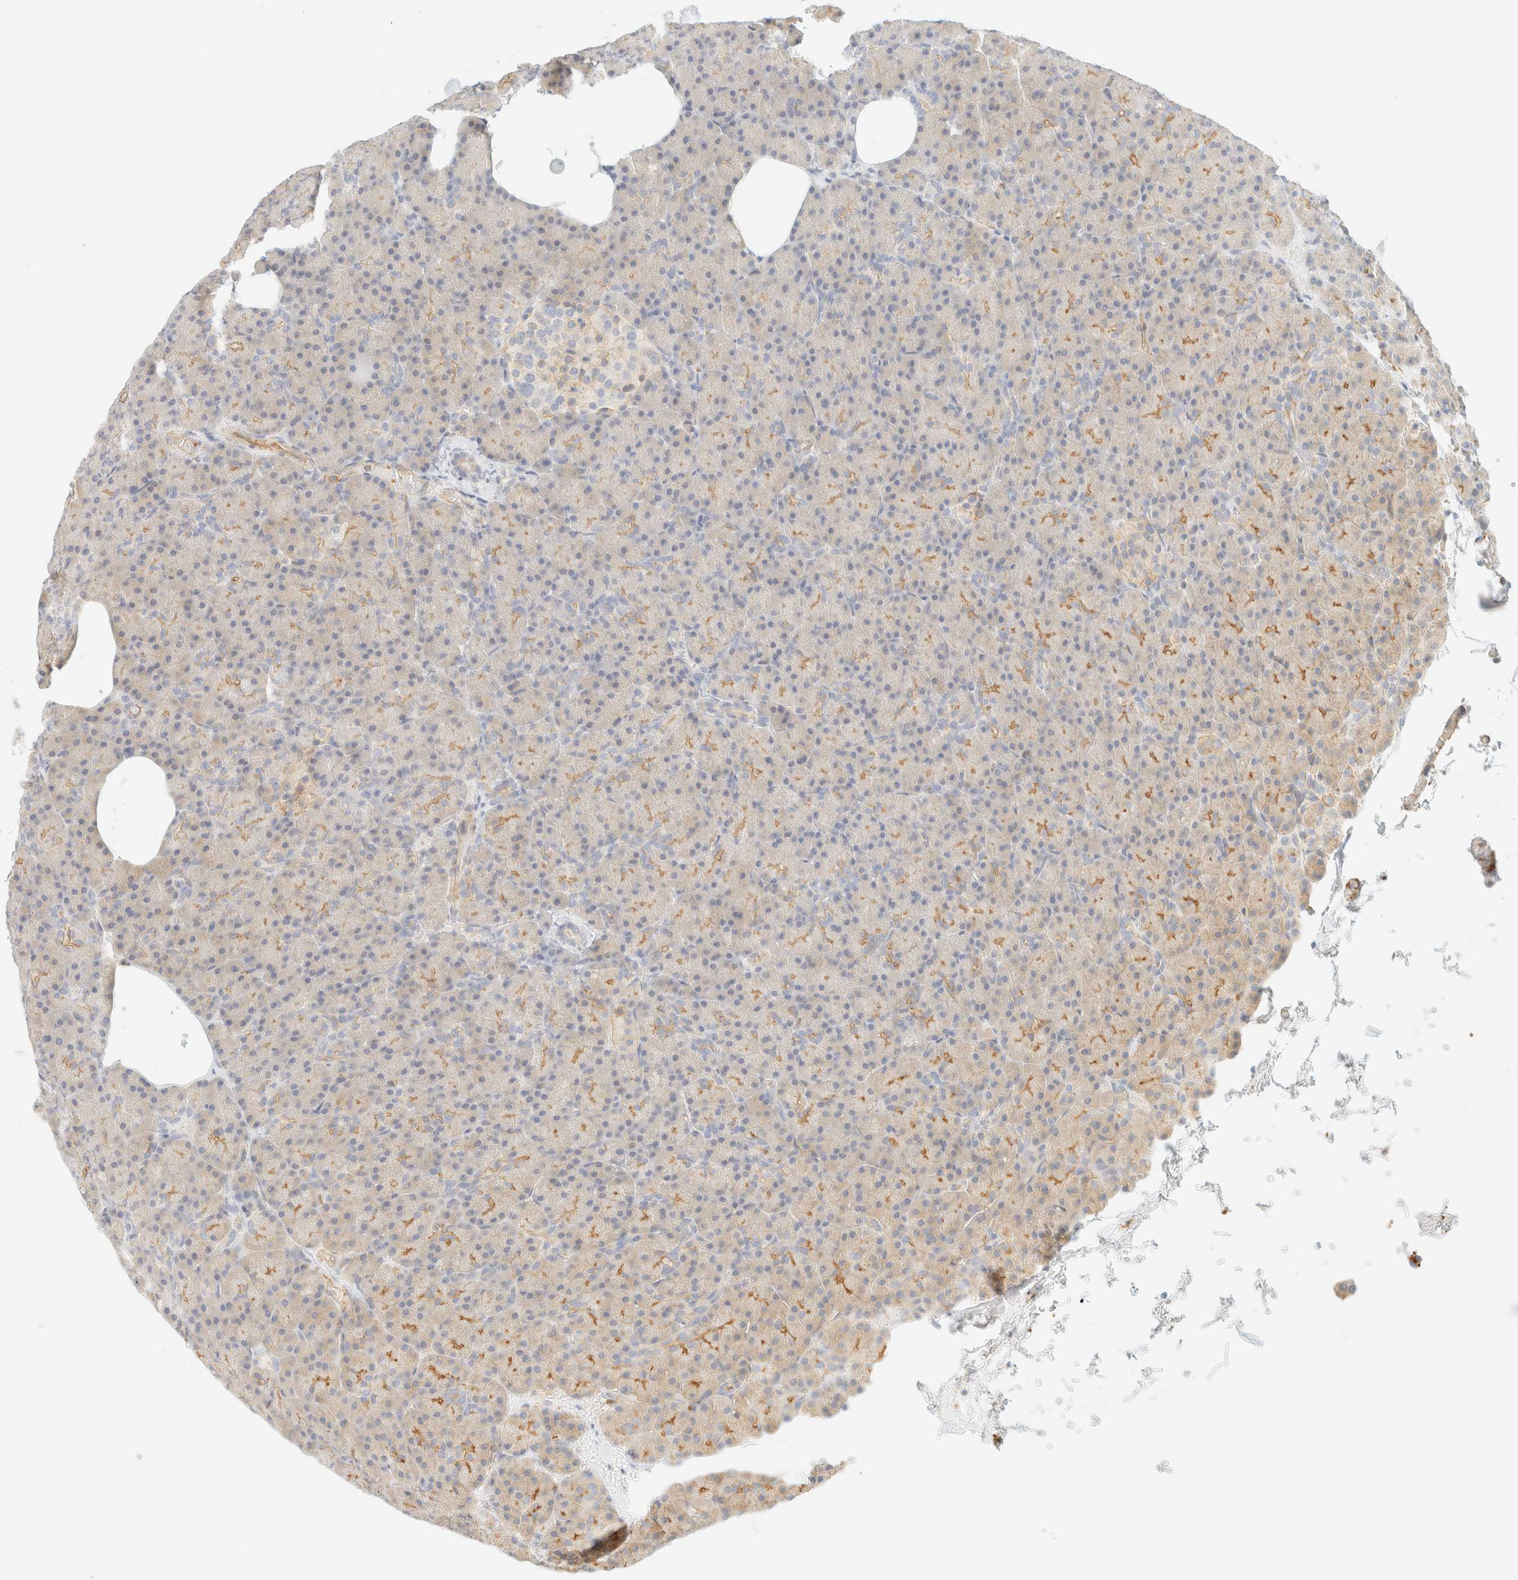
{"staining": {"intensity": "moderate", "quantity": "<25%", "location": "cytoplasmic/membranous"}, "tissue": "pancreas", "cell_type": "Exocrine glandular cells", "image_type": "normal", "snomed": [{"axis": "morphology", "description": "Normal tissue, NOS"}, {"axis": "topography", "description": "Pancreas"}], "caption": "A histopathology image of pancreas stained for a protein reveals moderate cytoplasmic/membranous brown staining in exocrine glandular cells. Immunohistochemistry (ihc) stains the protein of interest in brown and the nuclei are stained blue.", "gene": "OTOP2", "patient": {"sex": "female", "age": 43}}